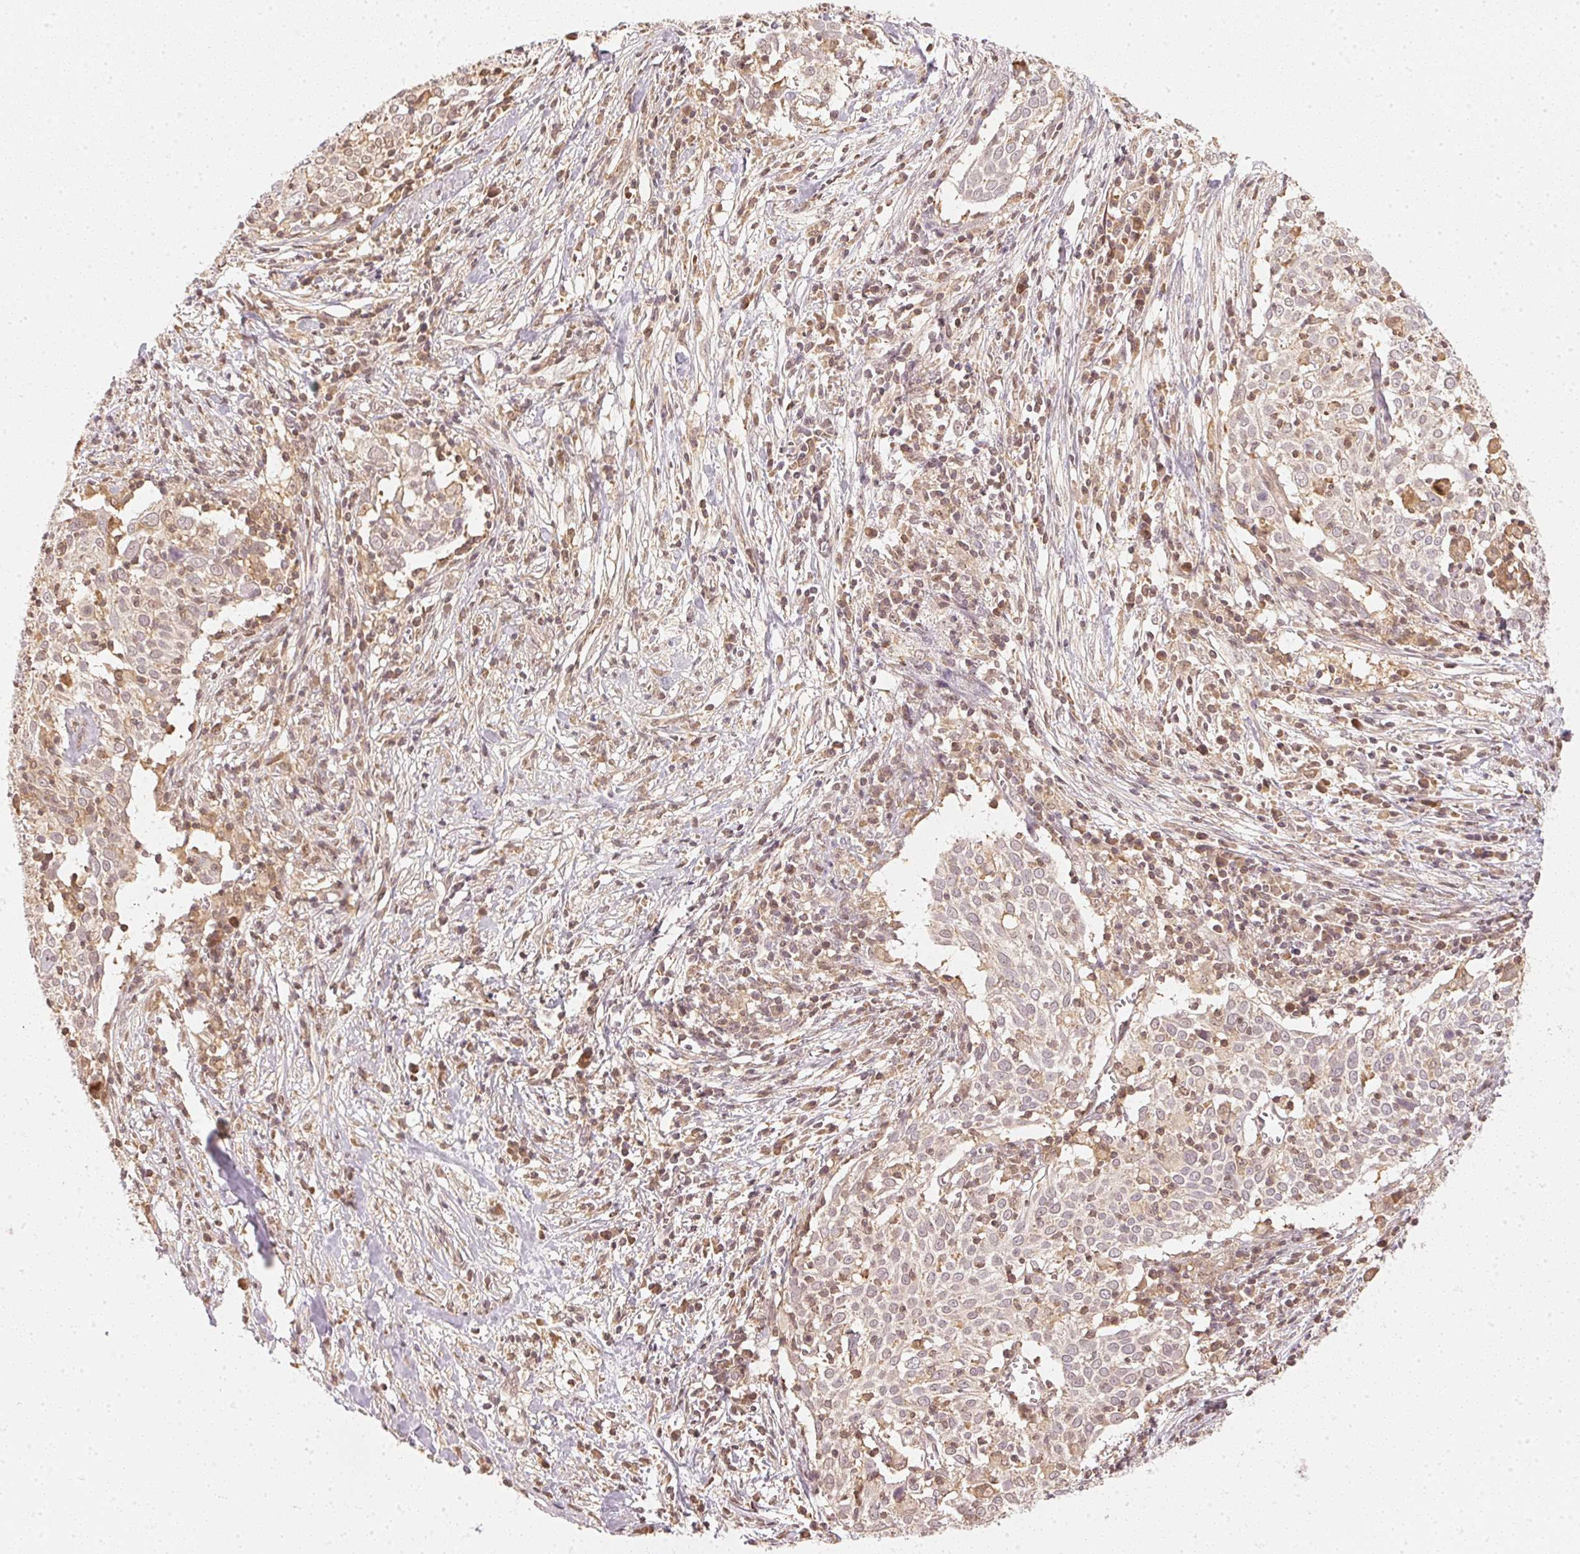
{"staining": {"intensity": "negative", "quantity": "none", "location": "none"}, "tissue": "cervical cancer", "cell_type": "Tumor cells", "image_type": "cancer", "snomed": [{"axis": "morphology", "description": "Squamous cell carcinoma, NOS"}, {"axis": "topography", "description": "Cervix"}], "caption": "Tumor cells show no significant staining in cervical cancer (squamous cell carcinoma). Brightfield microscopy of IHC stained with DAB (brown) and hematoxylin (blue), captured at high magnification.", "gene": "UBE2L3", "patient": {"sex": "female", "age": 39}}